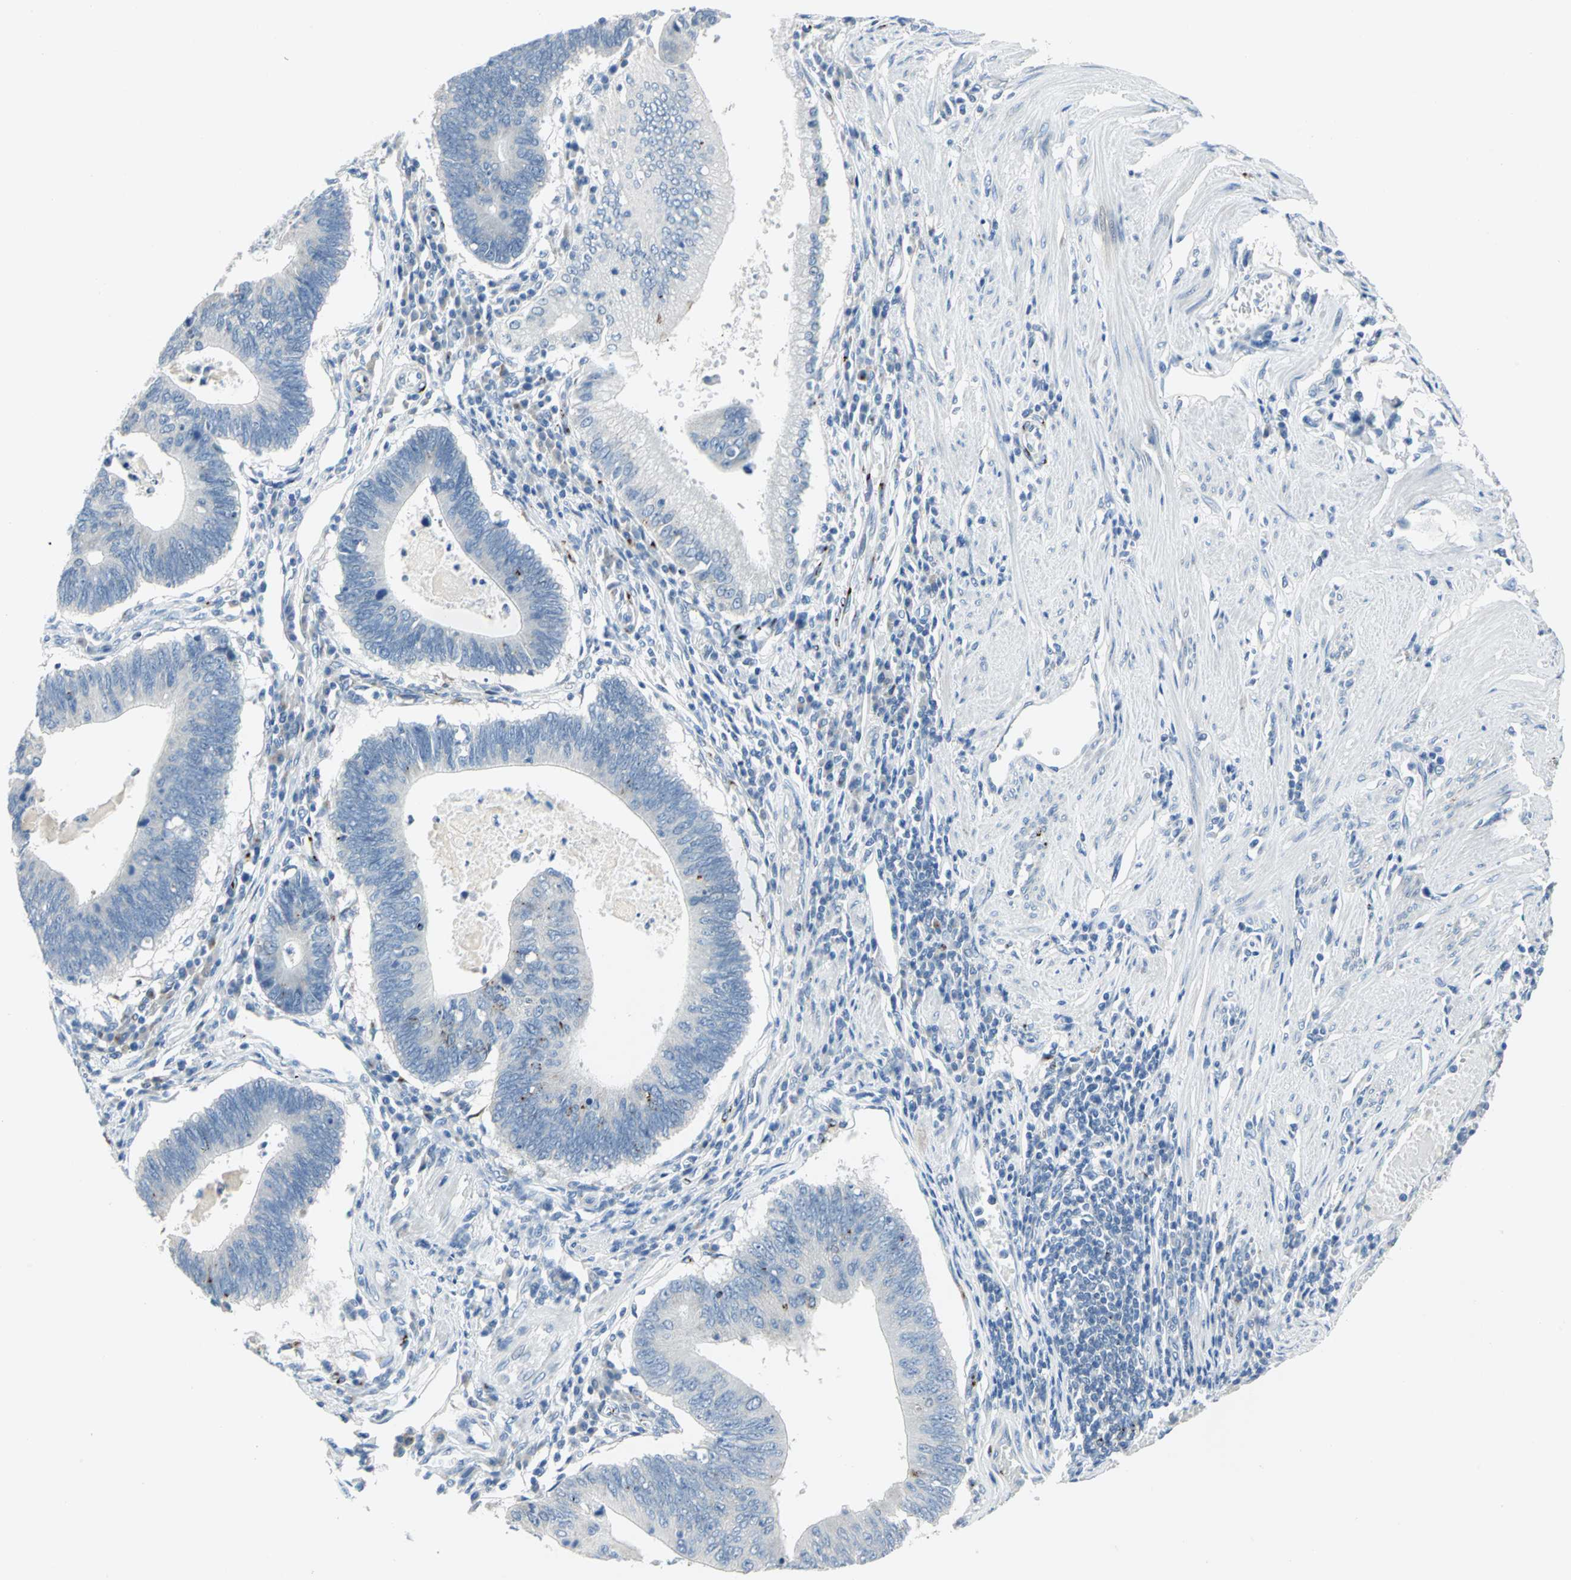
{"staining": {"intensity": "negative", "quantity": "none", "location": "none"}, "tissue": "stomach cancer", "cell_type": "Tumor cells", "image_type": "cancer", "snomed": [{"axis": "morphology", "description": "Adenocarcinoma, NOS"}, {"axis": "topography", "description": "Stomach"}], "caption": "This is an IHC histopathology image of stomach cancer (adenocarcinoma). There is no staining in tumor cells.", "gene": "GPR3", "patient": {"sex": "male", "age": 59}}